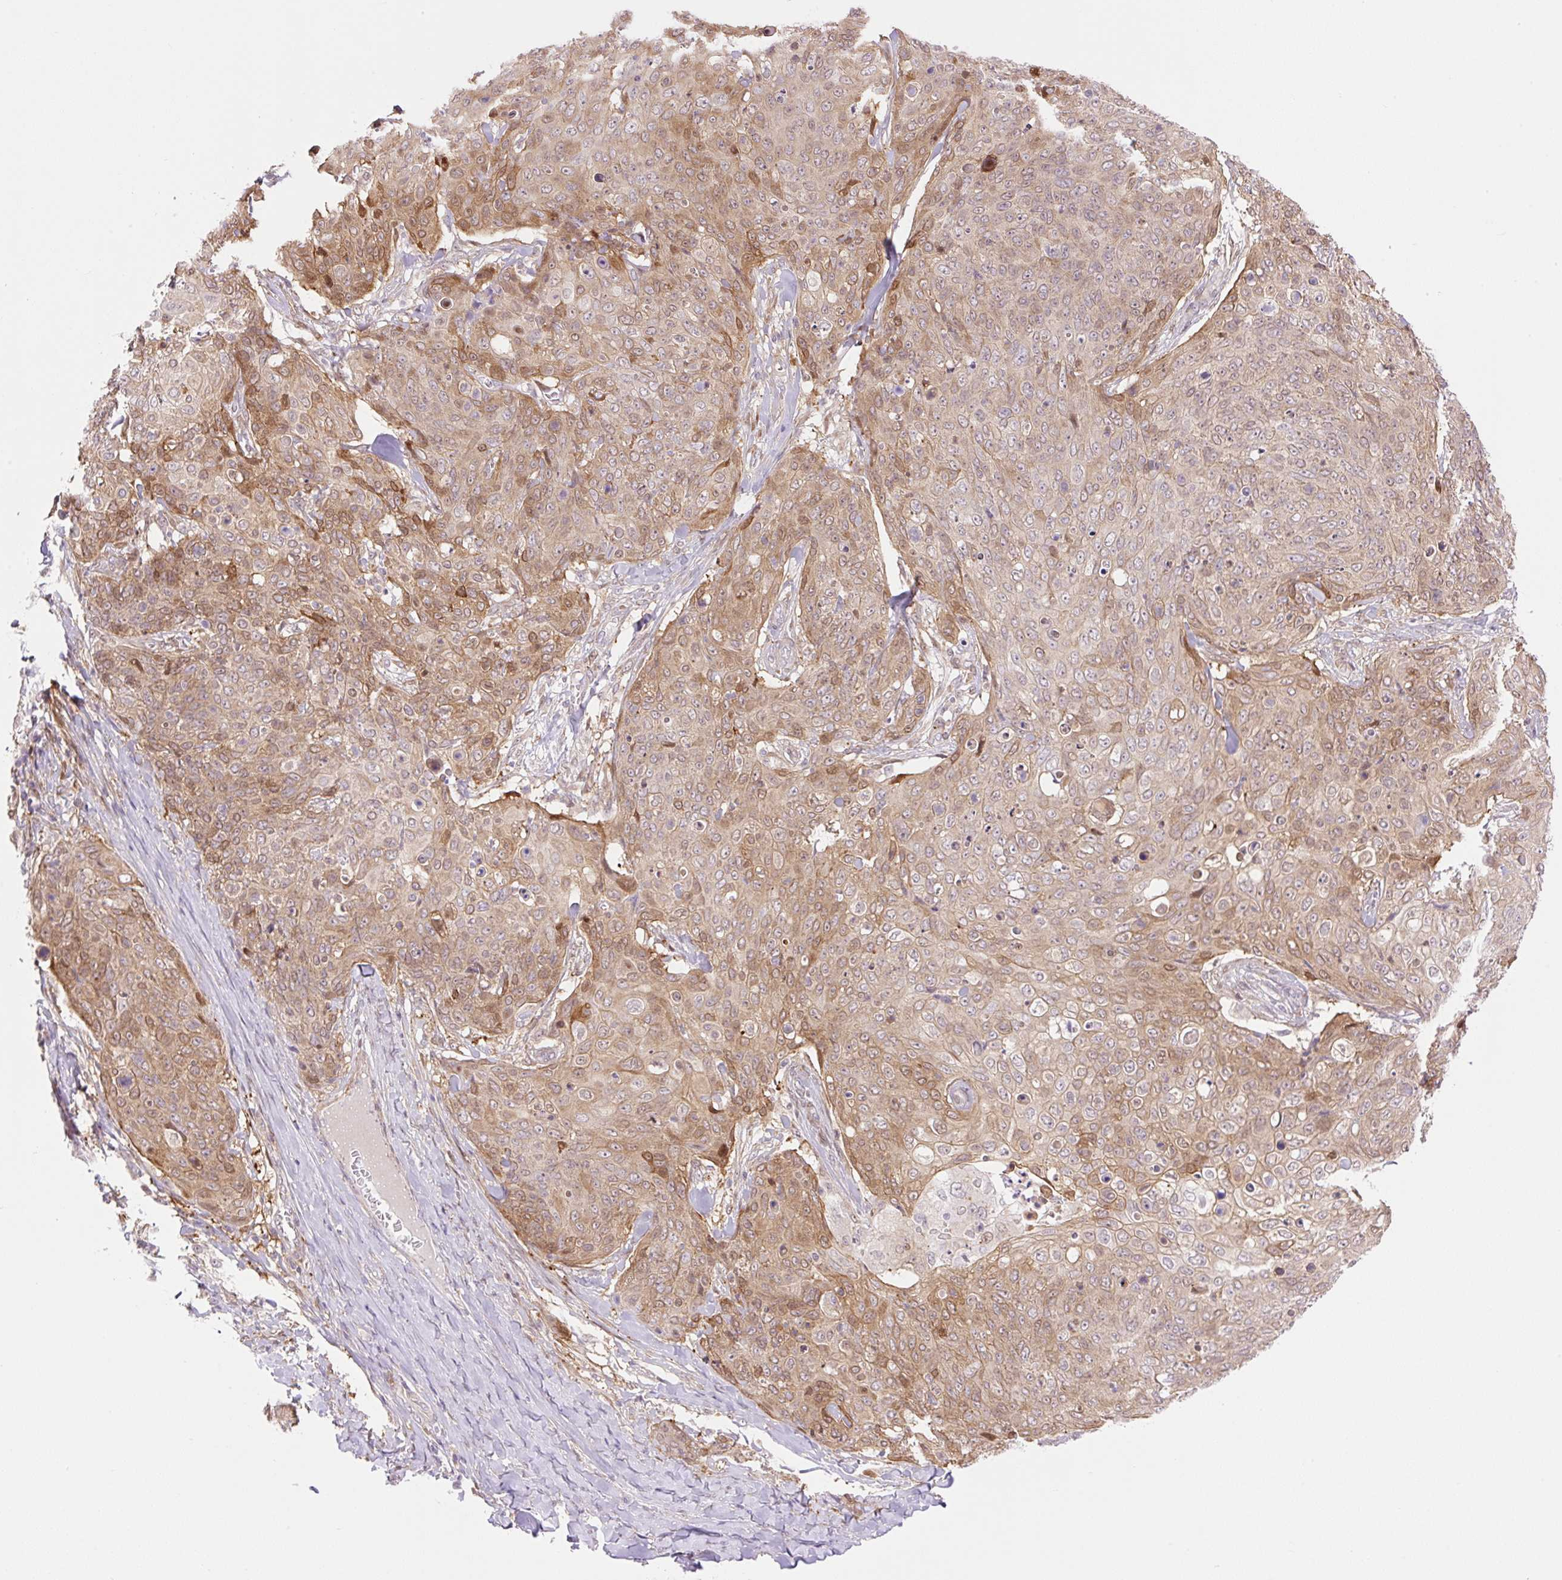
{"staining": {"intensity": "moderate", "quantity": ">75%", "location": "cytoplasmic/membranous"}, "tissue": "skin cancer", "cell_type": "Tumor cells", "image_type": "cancer", "snomed": [{"axis": "morphology", "description": "Squamous cell carcinoma, NOS"}, {"axis": "topography", "description": "Skin"}, {"axis": "topography", "description": "Vulva"}], "caption": "An IHC image of neoplastic tissue is shown. Protein staining in brown shows moderate cytoplasmic/membranous positivity in skin cancer within tumor cells. (DAB (3,3'-diaminobenzidine) IHC with brightfield microscopy, high magnification).", "gene": "ZFP41", "patient": {"sex": "female", "age": 85}}